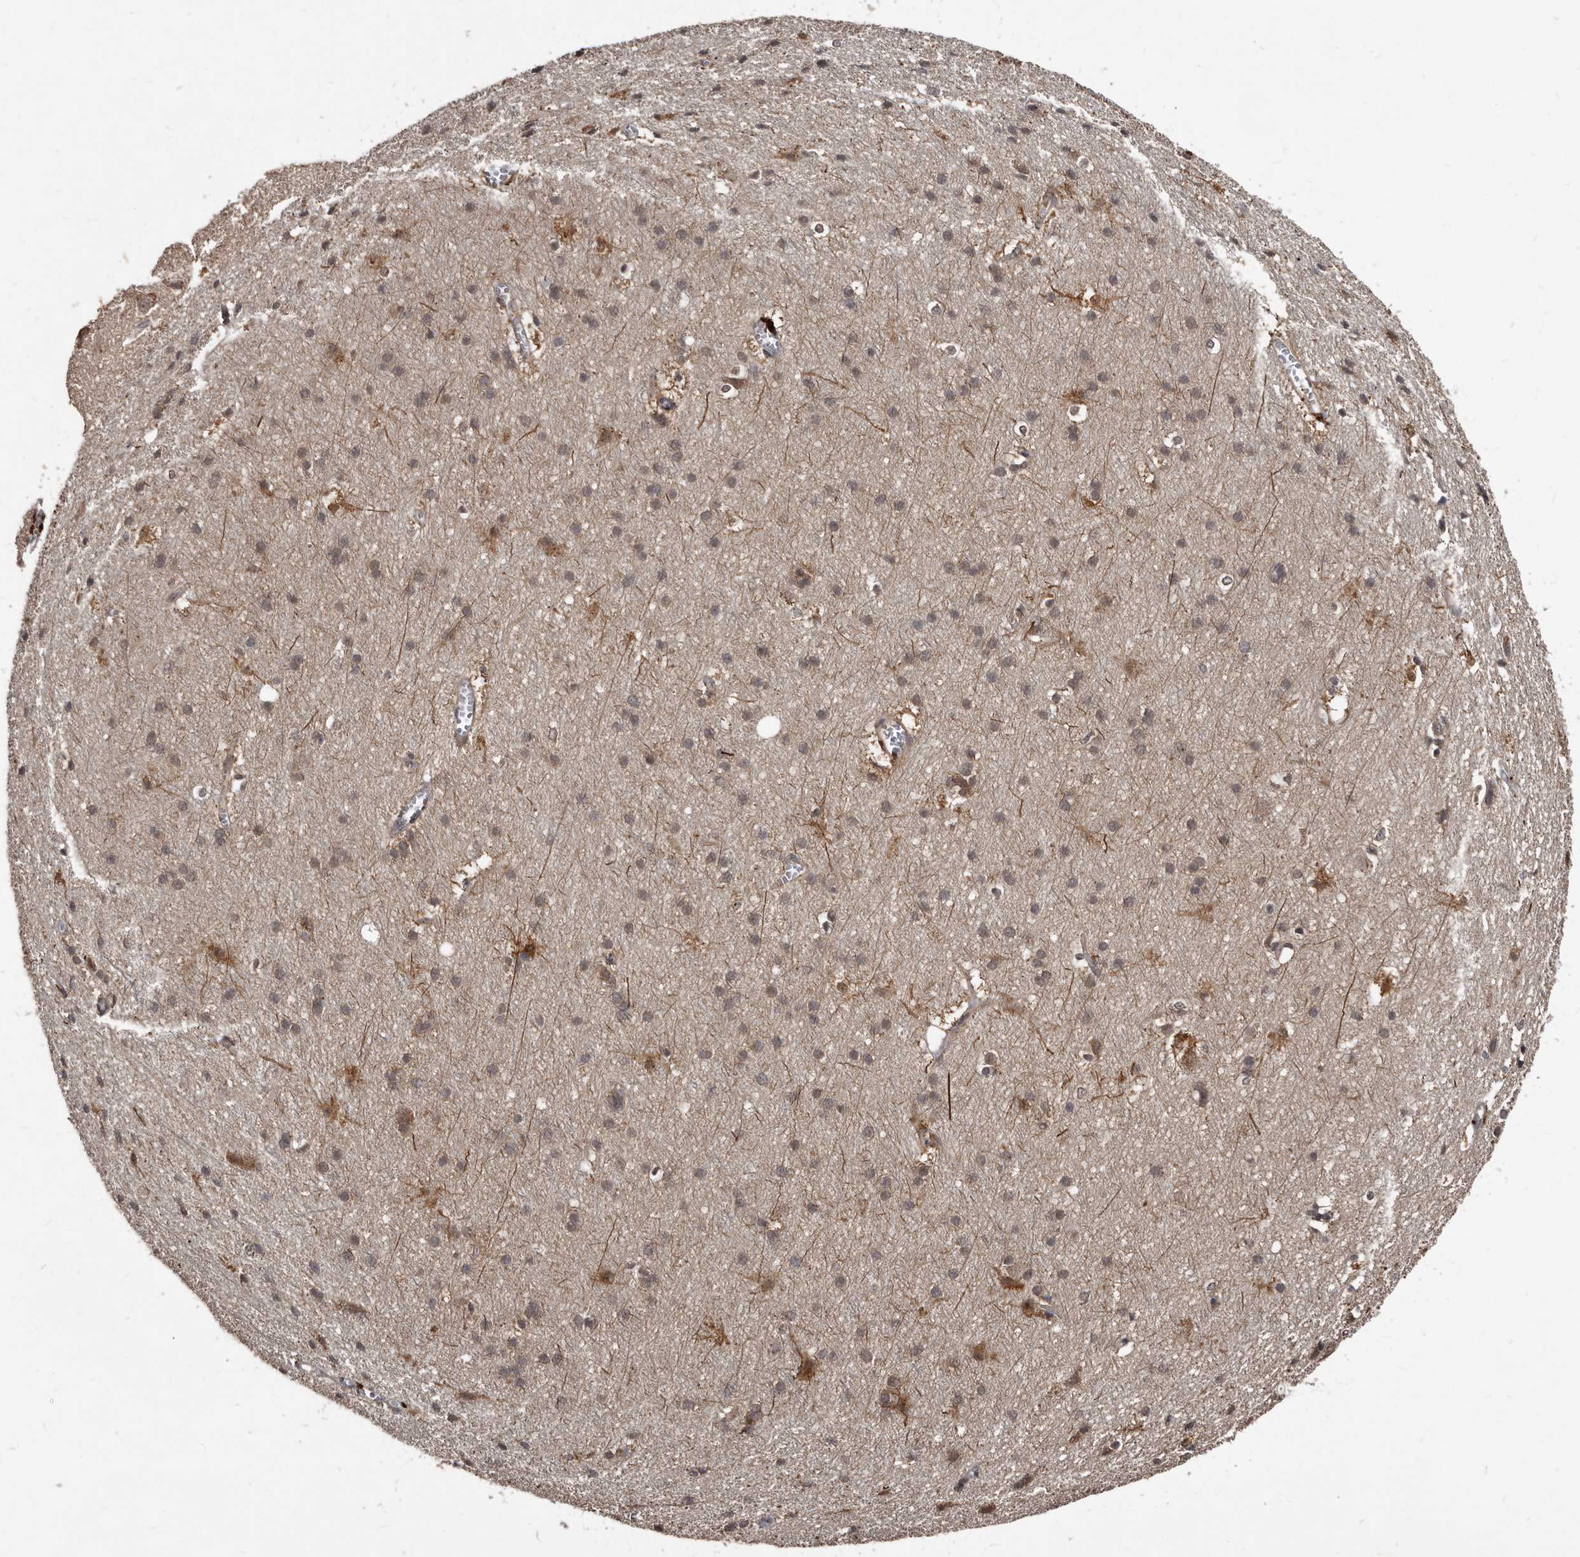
{"staining": {"intensity": "moderate", "quantity": ">75%", "location": "cytoplasmic/membranous"}, "tissue": "cerebral cortex", "cell_type": "Endothelial cells", "image_type": "normal", "snomed": [{"axis": "morphology", "description": "Normal tissue, NOS"}, {"axis": "topography", "description": "Cerebral cortex"}], "caption": "Immunohistochemical staining of normal cerebral cortex displays medium levels of moderate cytoplasmic/membranous staining in about >75% of endothelial cells. The staining was performed using DAB (3,3'-diaminobenzidine), with brown indicating positive protein expression. Nuclei are stained blue with hematoxylin.", "gene": "PMVK", "patient": {"sex": "male", "age": 54}}